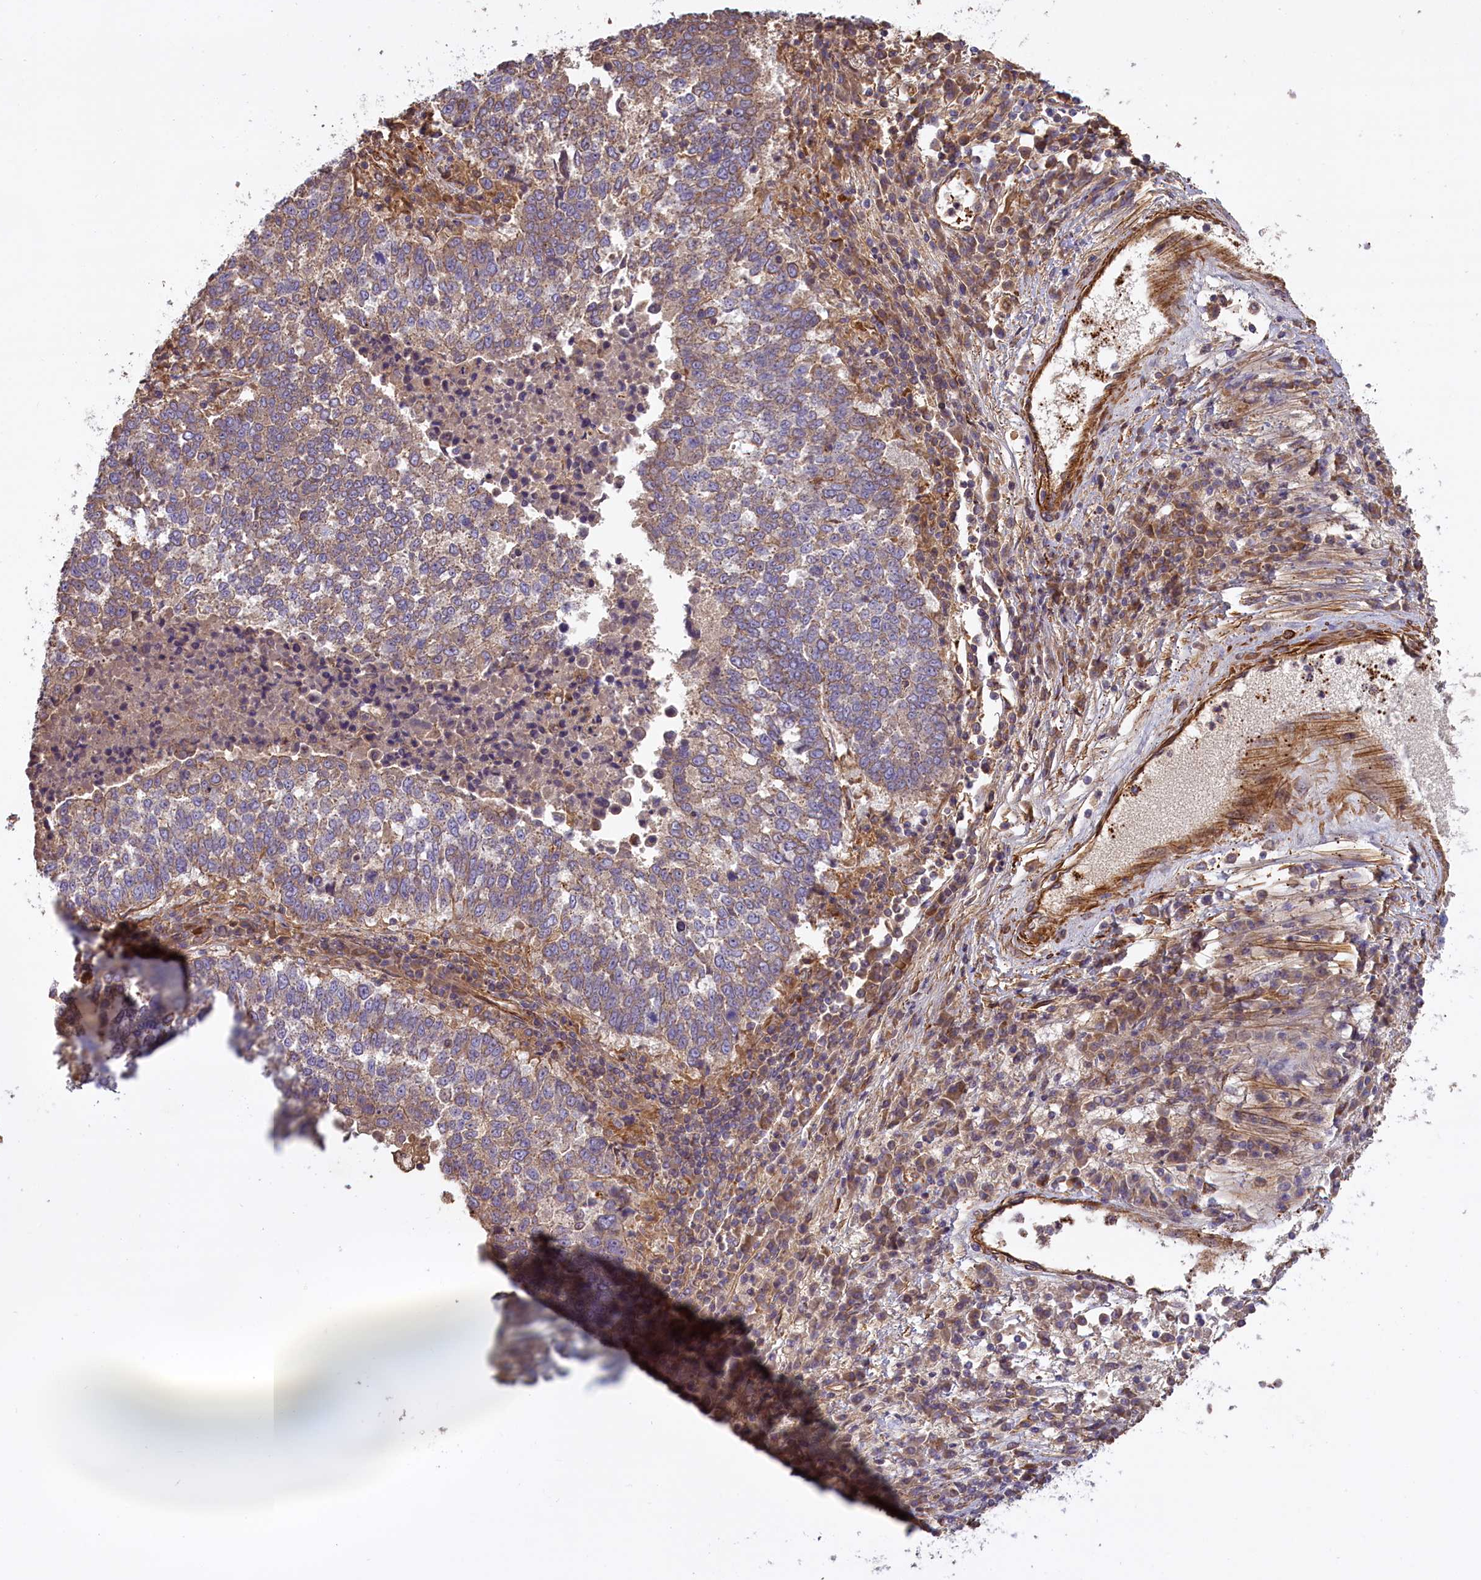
{"staining": {"intensity": "weak", "quantity": ">75%", "location": "cytoplasmic/membranous"}, "tissue": "lung cancer", "cell_type": "Tumor cells", "image_type": "cancer", "snomed": [{"axis": "morphology", "description": "Squamous cell carcinoma, NOS"}, {"axis": "topography", "description": "Lung"}], "caption": "Human lung cancer stained with a brown dye demonstrates weak cytoplasmic/membranous positive staining in approximately >75% of tumor cells.", "gene": "FUZ", "patient": {"sex": "male", "age": 73}}